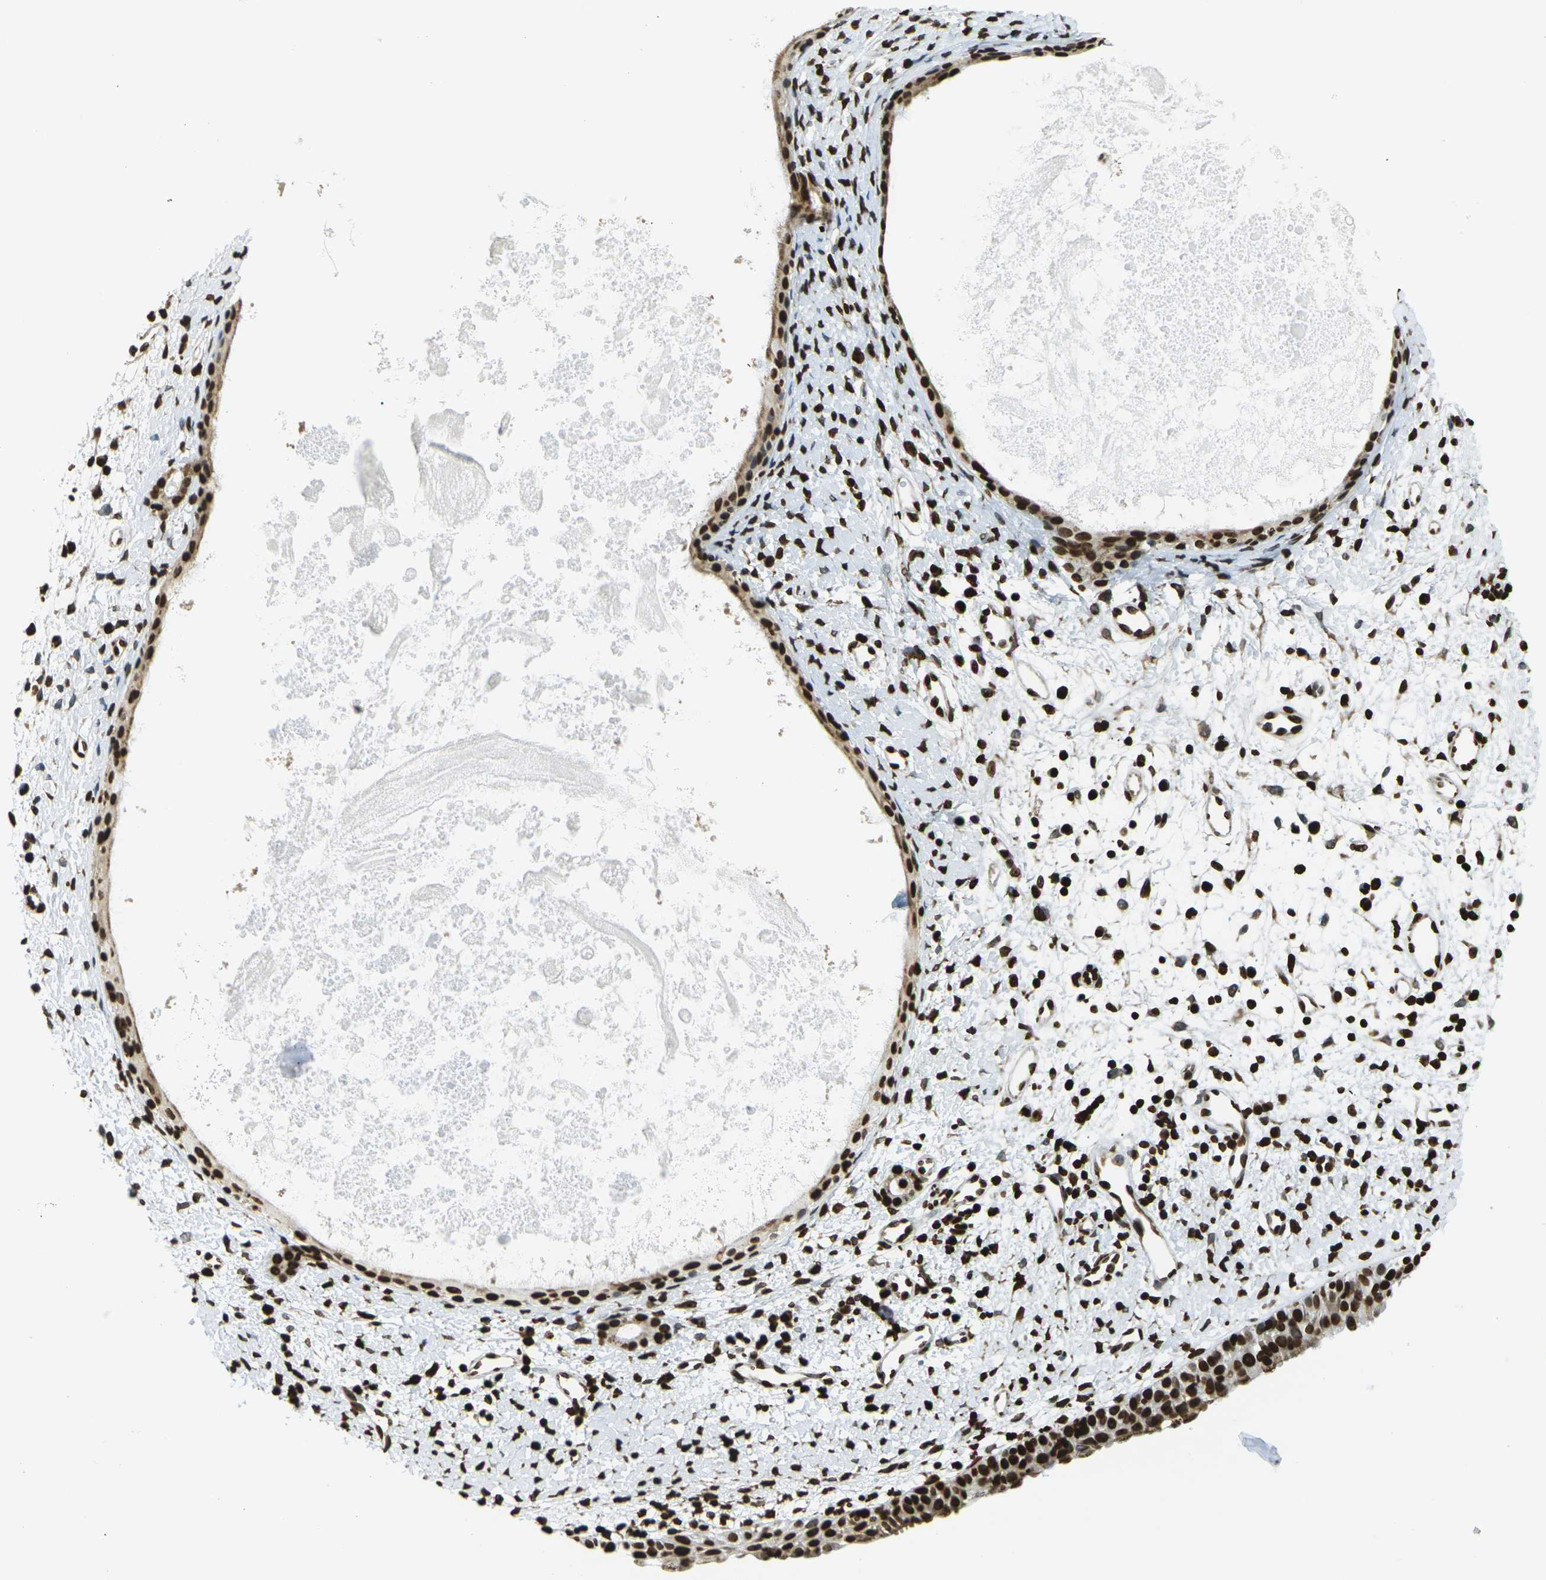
{"staining": {"intensity": "strong", "quantity": ">75%", "location": "nuclear"}, "tissue": "nasopharynx", "cell_type": "Respiratory epithelial cells", "image_type": "normal", "snomed": [{"axis": "morphology", "description": "Normal tissue, NOS"}, {"axis": "topography", "description": "Nasopharynx"}], "caption": "Protein expression by immunohistochemistry displays strong nuclear expression in about >75% of respiratory epithelial cells in benign nasopharynx.", "gene": "H1", "patient": {"sex": "male", "age": 22}}